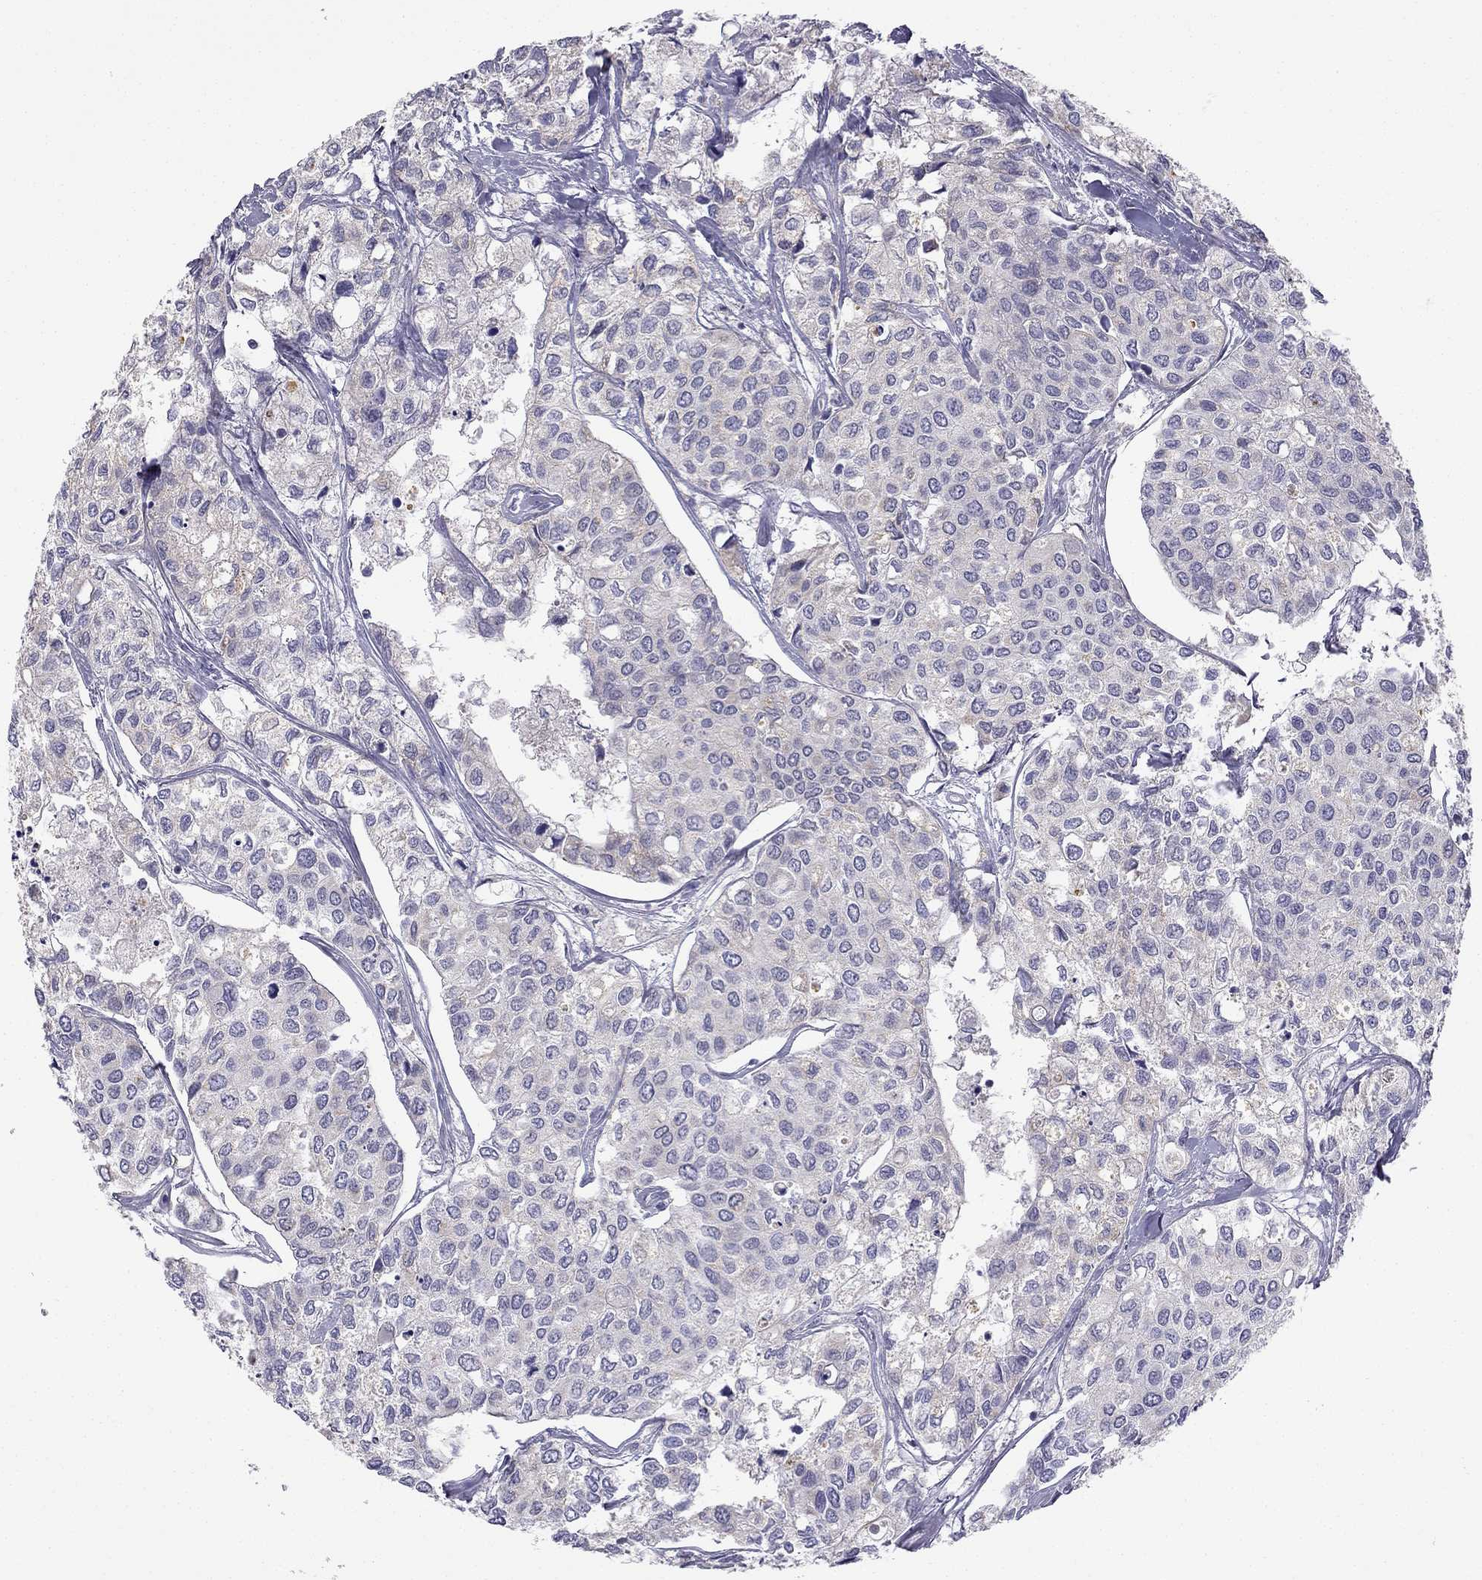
{"staining": {"intensity": "negative", "quantity": "none", "location": "none"}, "tissue": "urothelial cancer", "cell_type": "Tumor cells", "image_type": "cancer", "snomed": [{"axis": "morphology", "description": "Urothelial carcinoma, High grade"}, {"axis": "topography", "description": "Urinary bladder"}], "caption": "This is an IHC histopathology image of human urothelial cancer. There is no staining in tumor cells.", "gene": "C5orf49", "patient": {"sex": "male", "age": 73}}